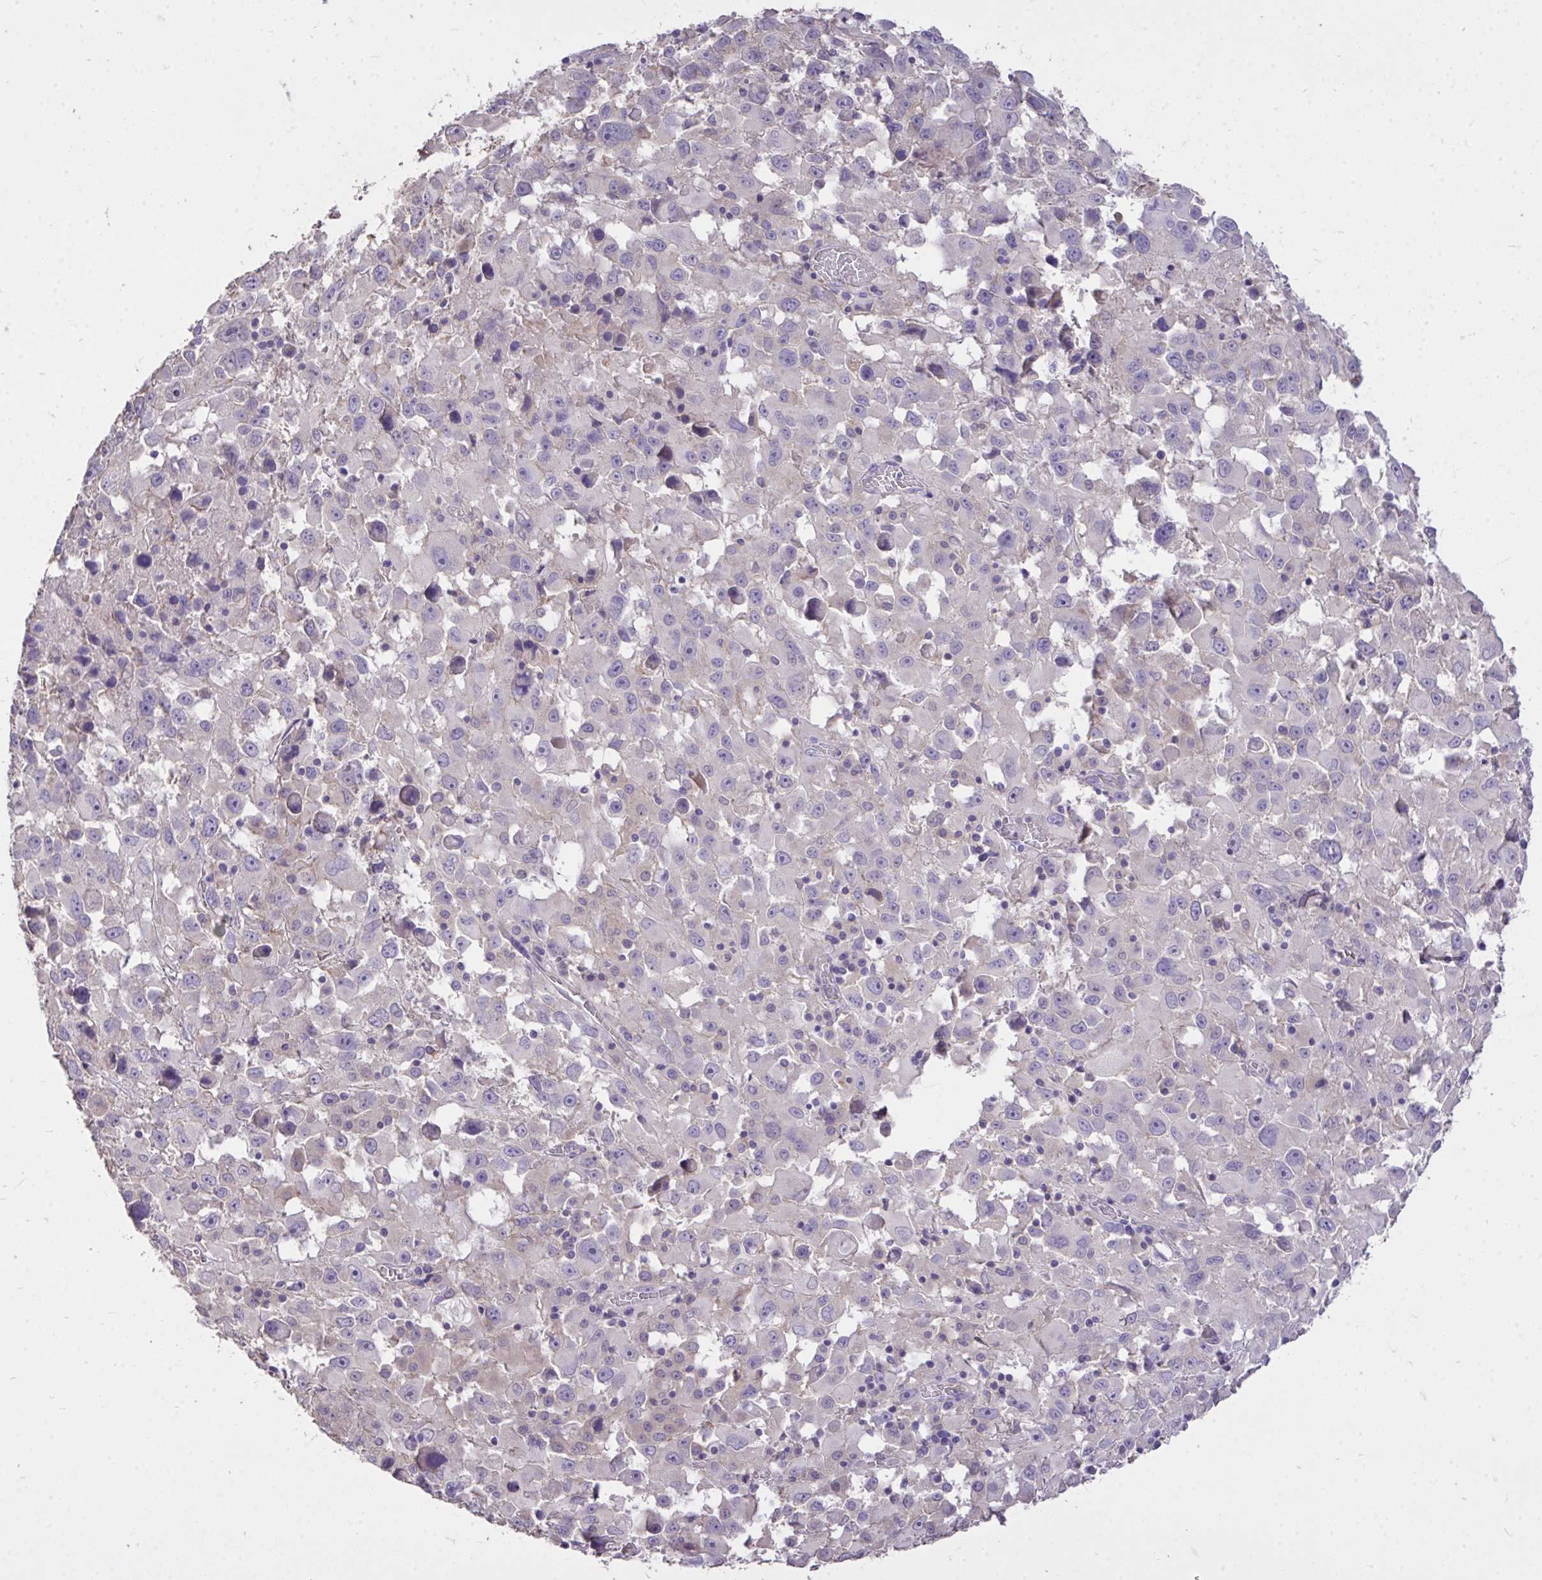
{"staining": {"intensity": "negative", "quantity": "none", "location": "none"}, "tissue": "melanoma", "cell_type": "Tumor cells", "image_type": "cancer", "snomed": [{"axis": "morphology", "description": "Malignant melanoma, Metastatic site"}, {"axis": "topography", "description": "Soft tissue"}], "caption": "Immunohistochemical staining of melanoma reveals no significant expression in tumor cells.", "gene": "MPC2", "patient": {"sex": "male", "age": 50}}